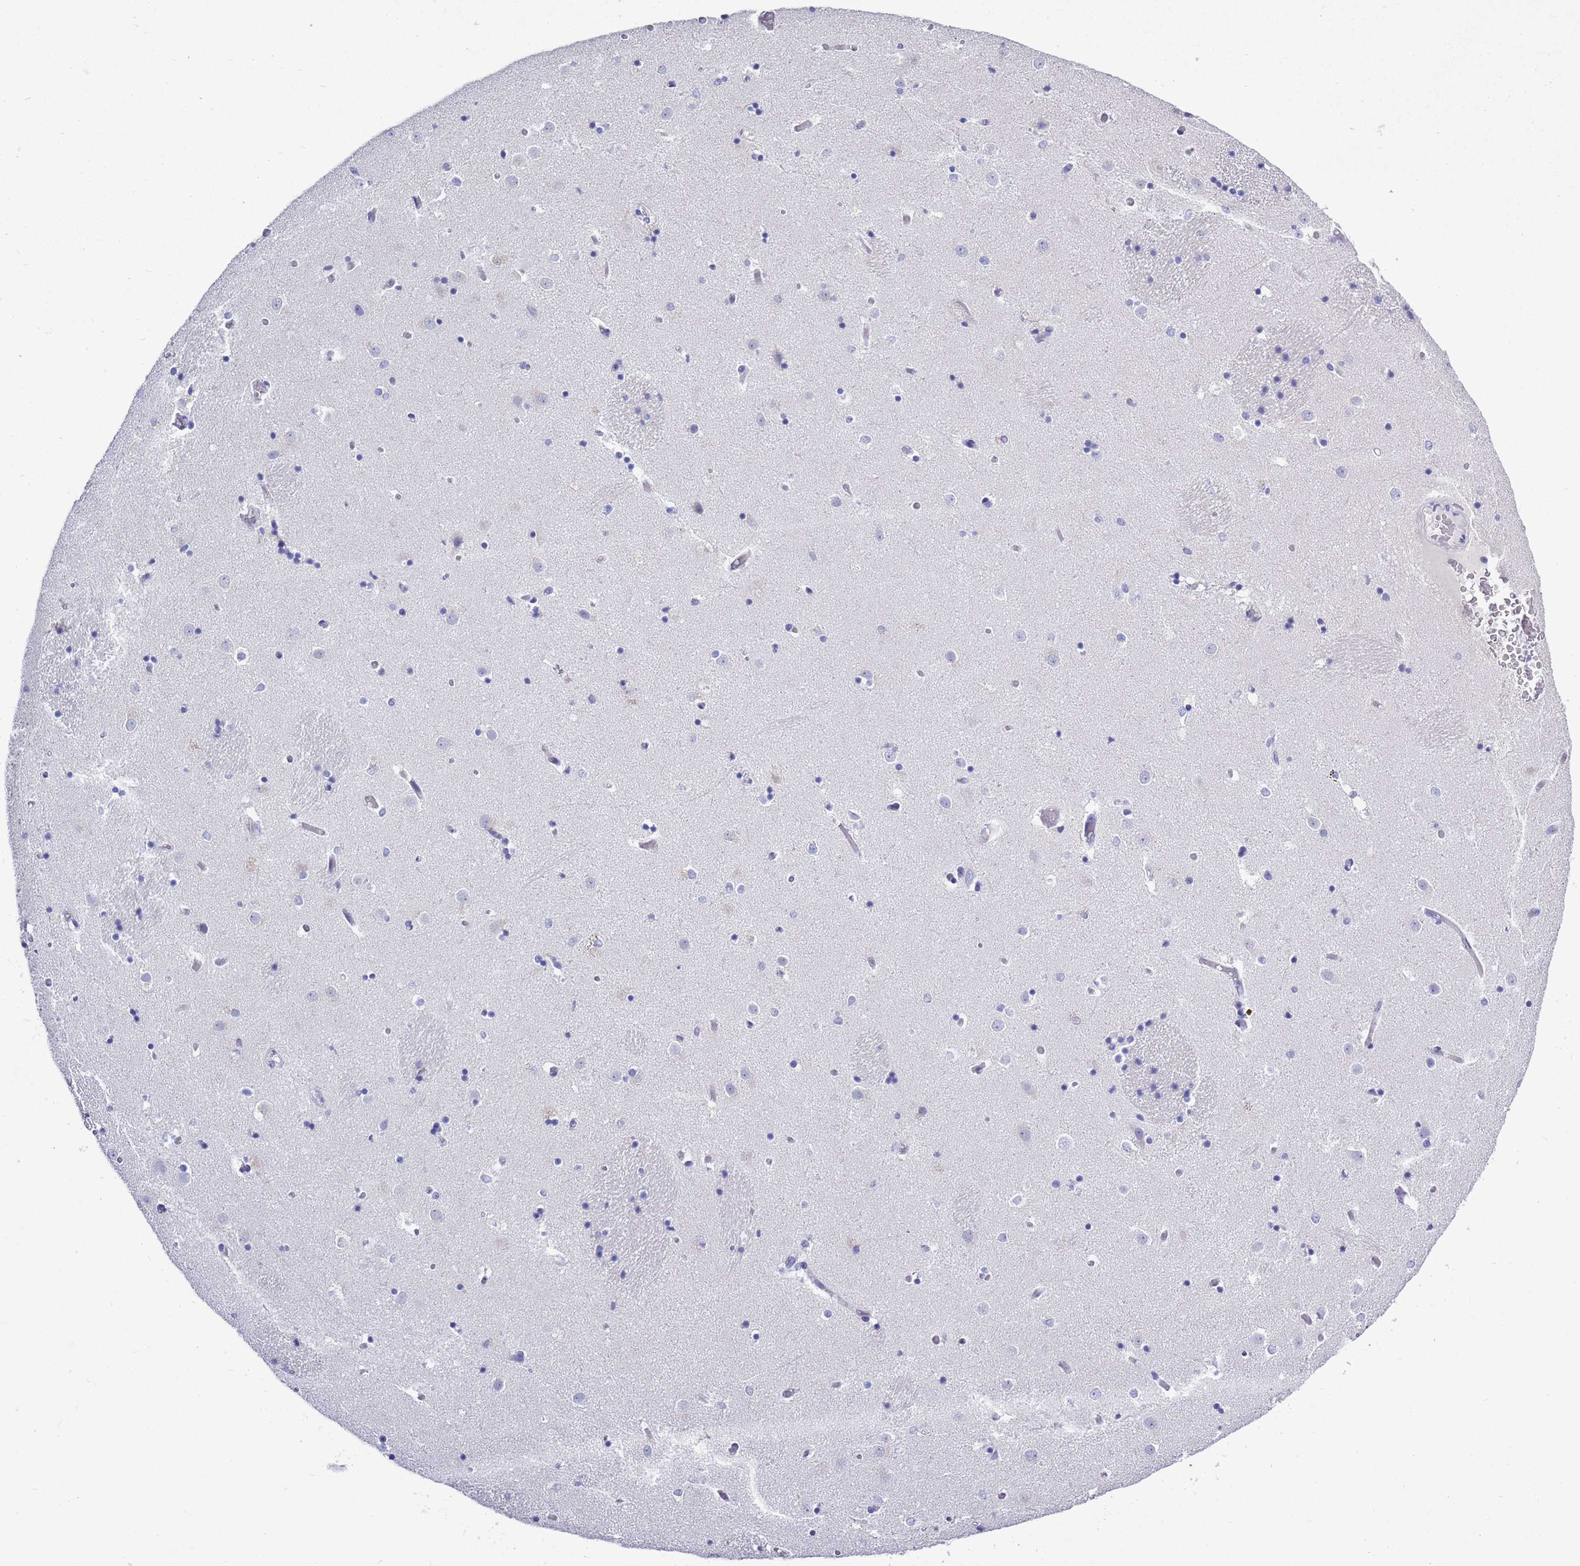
{"staining": {"intensity": "negative", "quantity": "none", "location": "none"}, "tissue": "caudate", "cell_type": "Glial cells", "image_type": "normal", "snomed": [{"axis": "morphology", "description": "Normal tissue, NOS"}, {"axis": "topography", "description": "Lateral ventricle wall"}], "caption": "DAB (3,3'-diaminobenzidine) immunohistochemical staining of normal caudate exhibits no significant positivity in glial cells.", "gene": "MTMR2", "patient": {"sex": "female", "age": 52}}